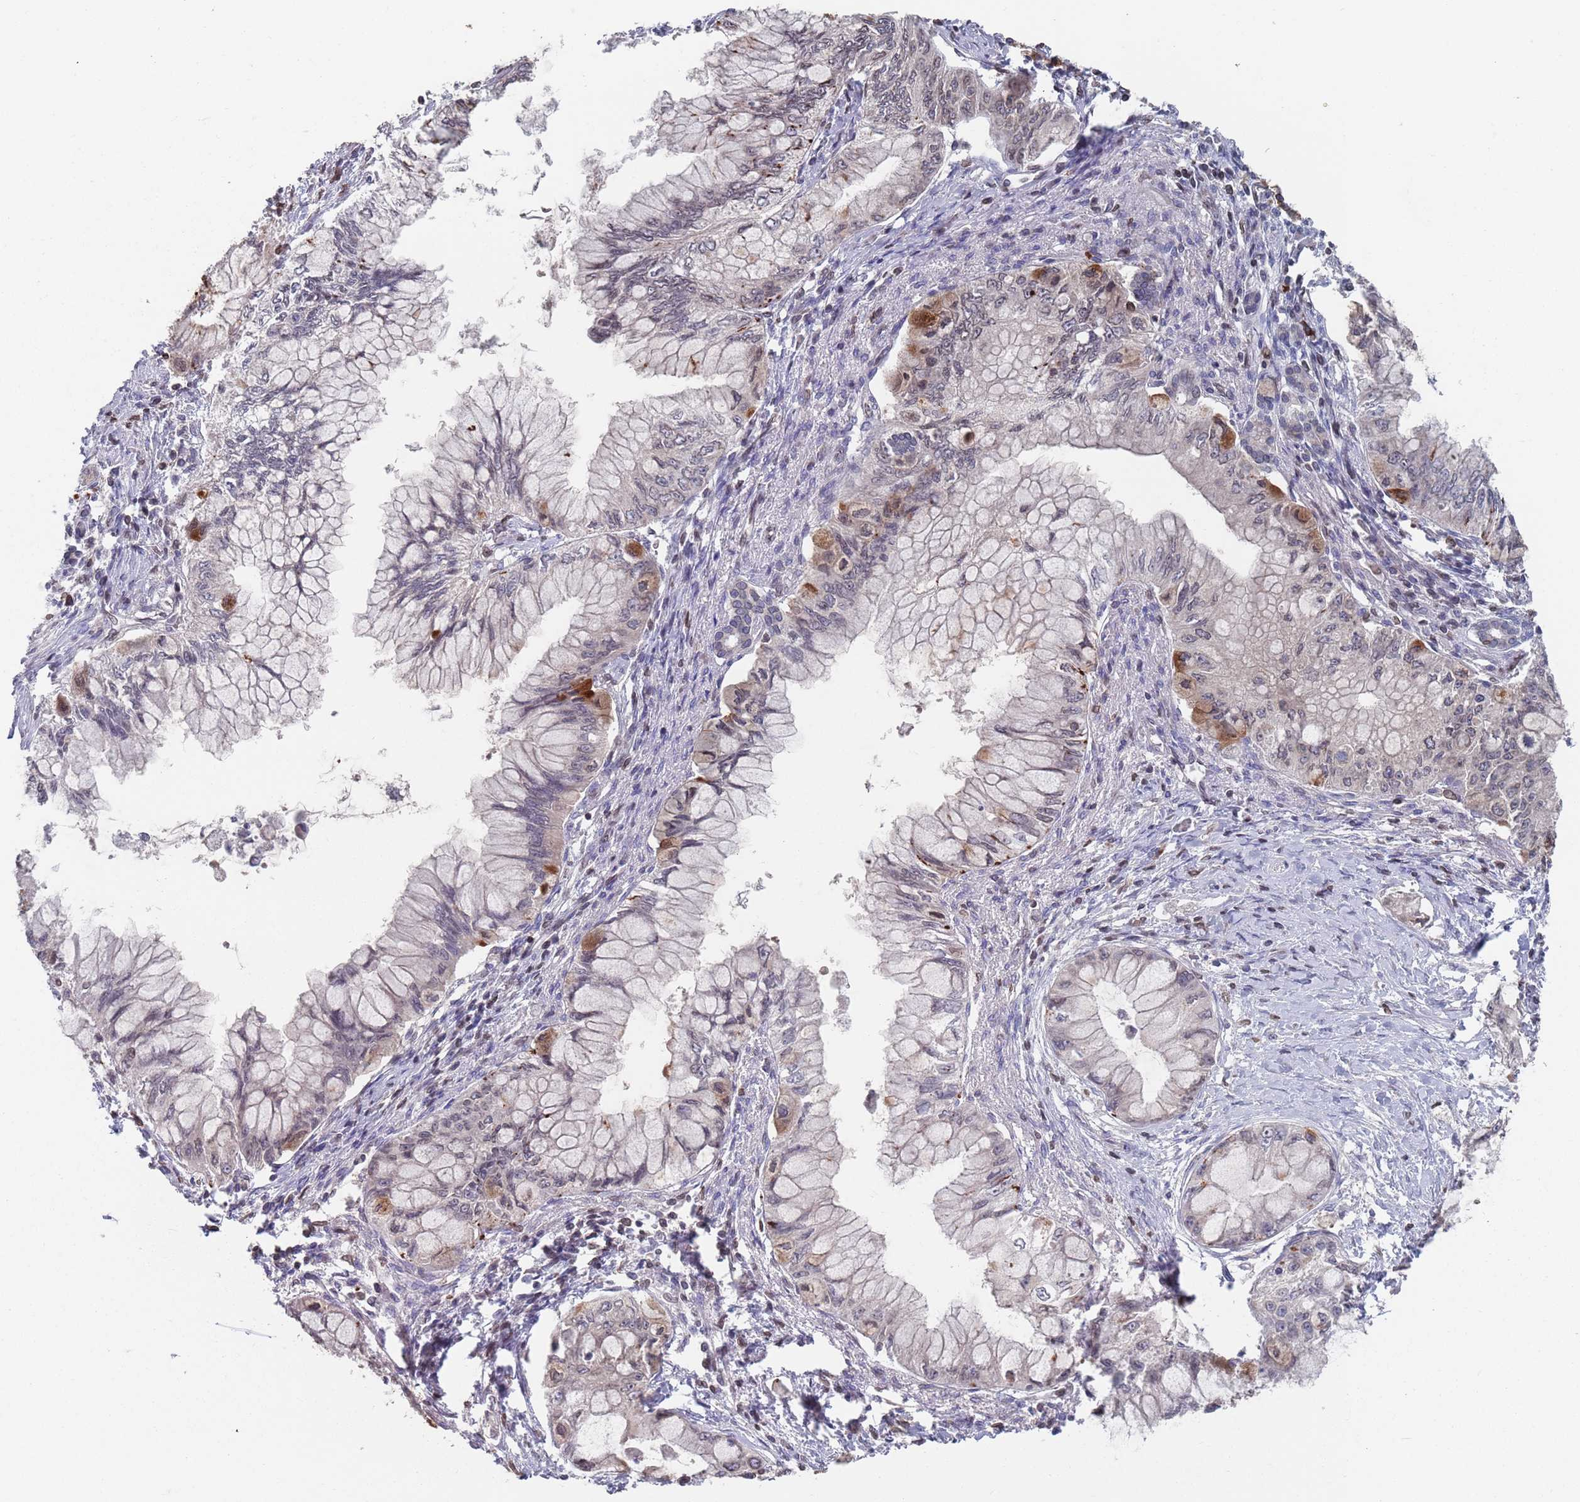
{"staining": {"intensity": "moderate", "quantity": "<25%", "location": "cytoplasmic/membranous"}, "tissue": "pancreatic cancer", "cell_type": "Tumor cells", "image_type": "cancer", "snomed": [{"axis": "morphology", "description": "Adenocarcinoma, NOS"}, {"axis": "topography", "description": "Pancreas"}], "caption": "DAB (3,3'-diaminobenzidine) immunohistochemical staining of human pancreatic cancer (adenocarcinoma) reveals moderate cytoplasmic/membranous protein staining in approximately <25% of tumor cells.", "gene": "SDHAF3", "patient": {"sex": "male", "age": 48}}